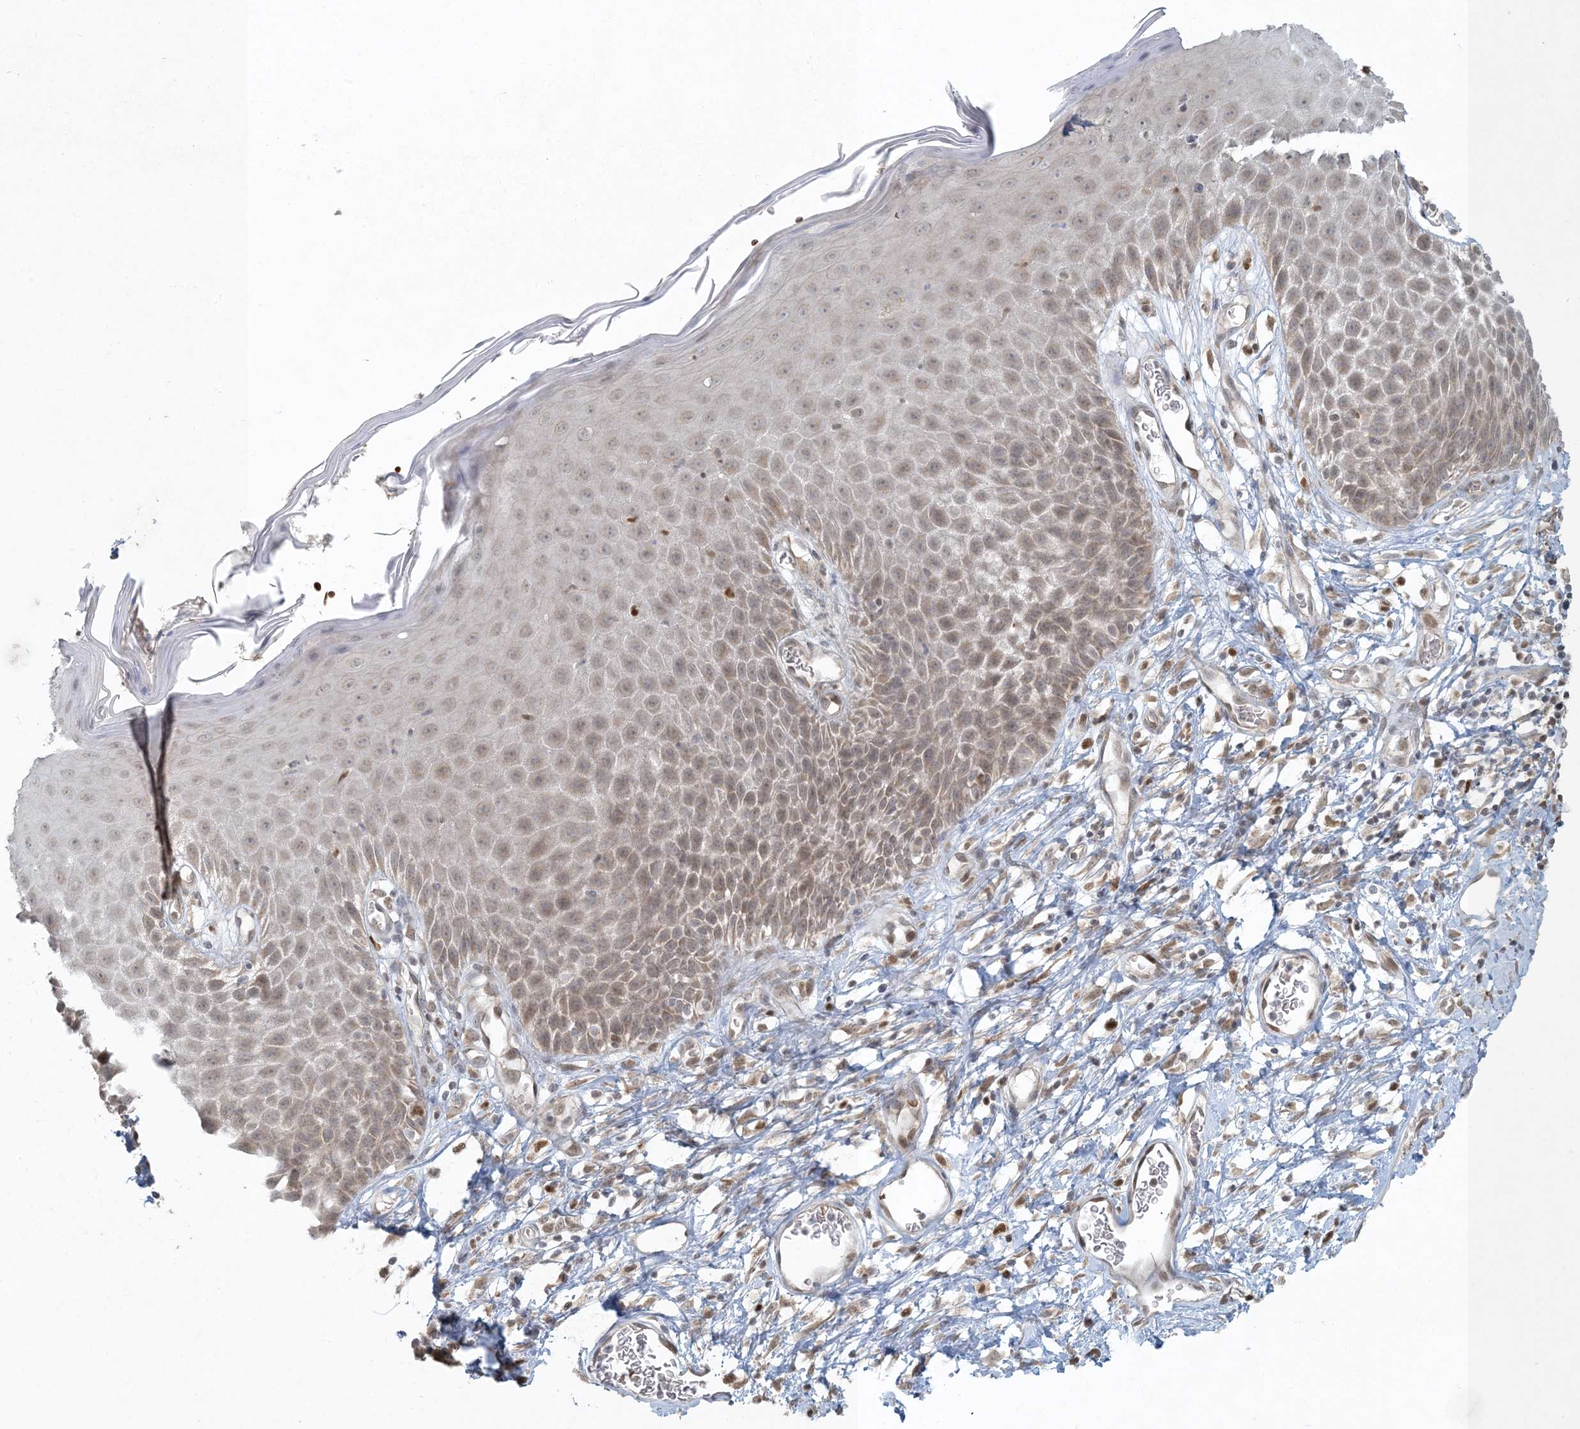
{"staining": {"intensity": "moderate", "quantity": "<25%", "location": "cytoplasmic/membranous,nuclear"}, "tissue": "skin", "cell_type": "Epidermal cells", "image_type": "normal", "snomed": [{"axis": "morphology", "description": "Normal tissue, NOS"}, {"axis": "topography", "description": "Vulva"}], "caption": "Immunohistochemical staining of unremarkable human skin displays moderate cytoplasmic/membranous,nuclear protein staining in about <25% of epidermal cells. The staining was performed using DAB to visualize the protein expression in brown, while the nuclei were stained in blue with hematoxylin (Magnification: 20x).", "gene": "CTDNEP1", "patient": {"sex": "female", "age": 68}}